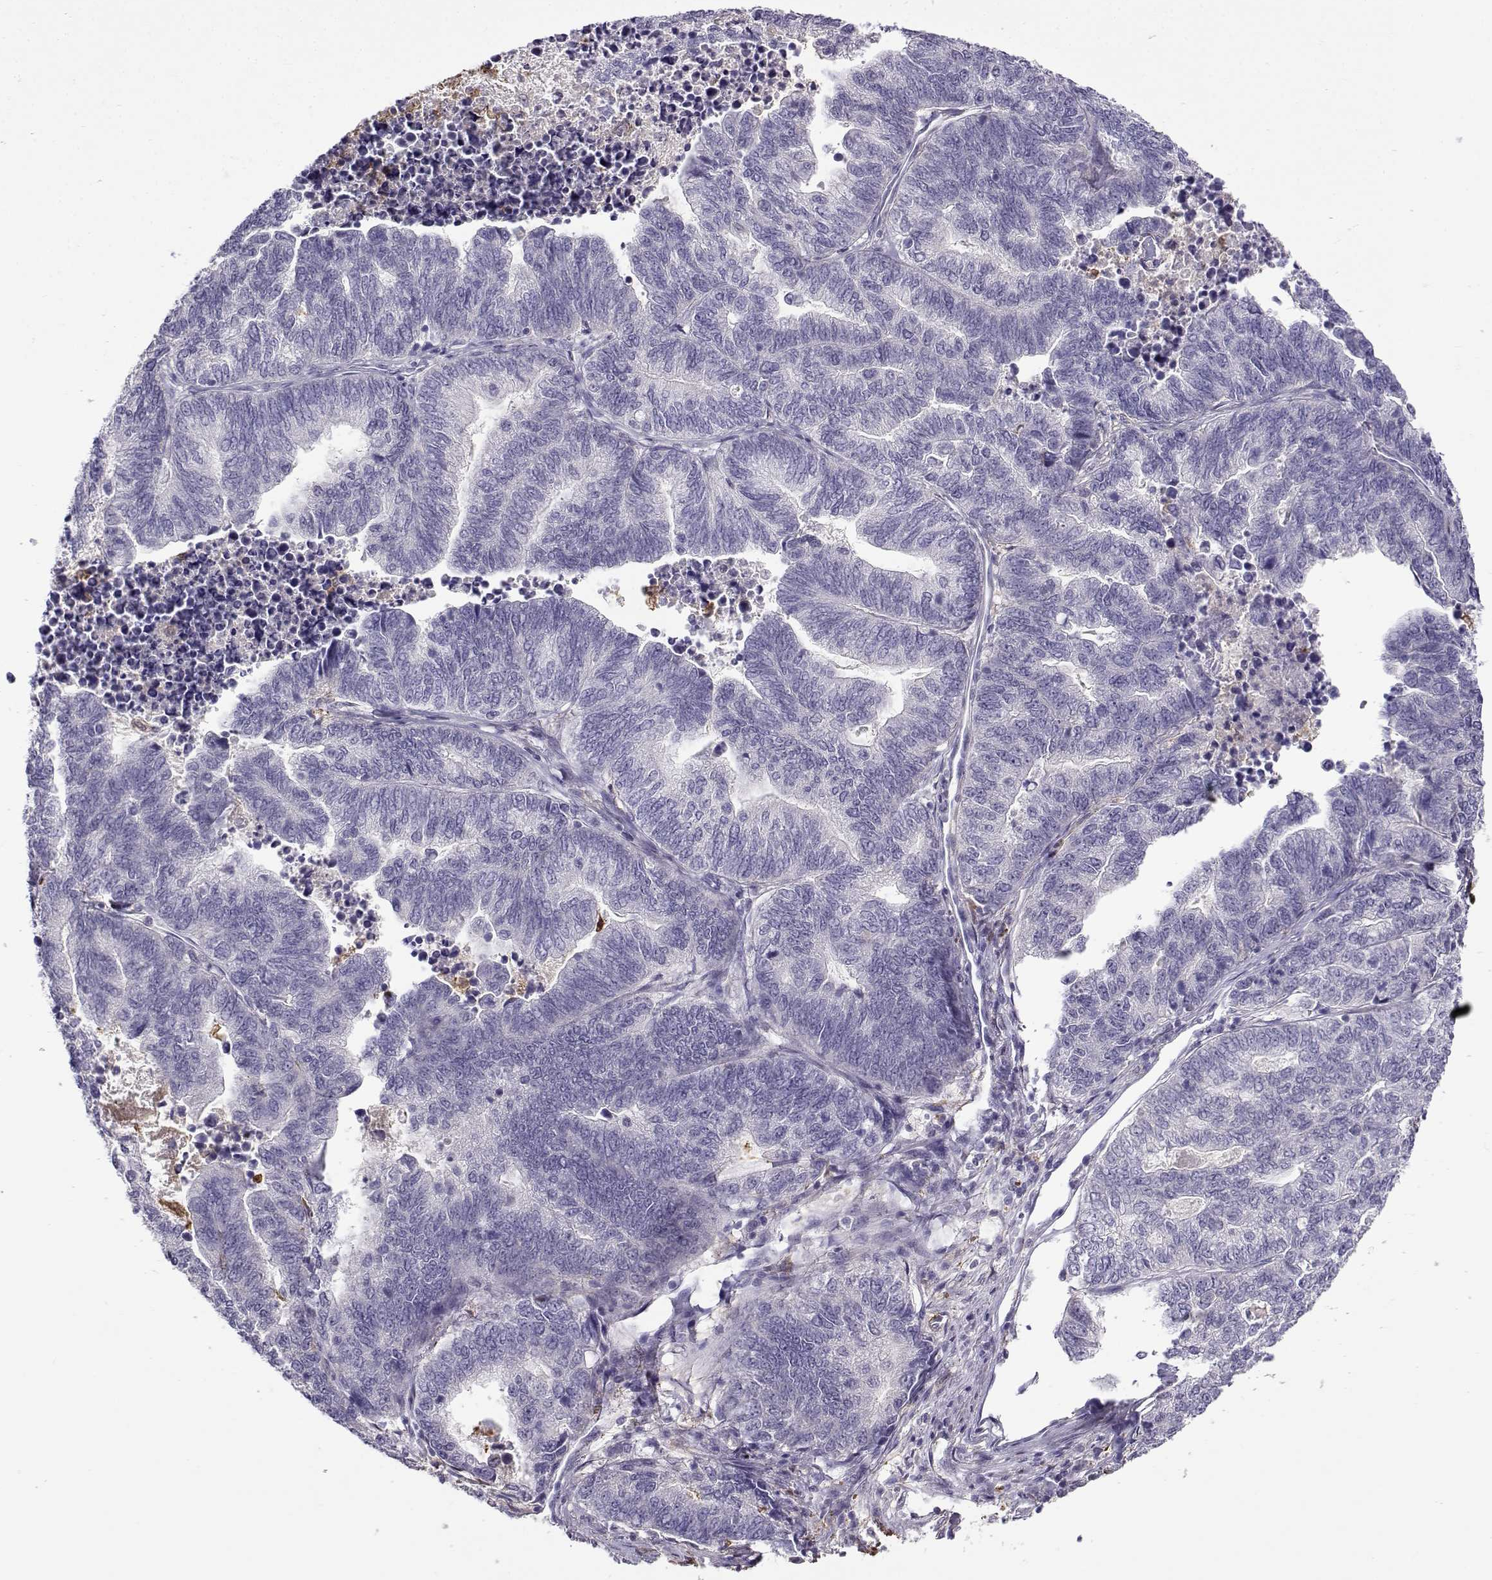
{"staining": {"intensity": "negative", "quantity": "none", "location": "none"}, "tissue": "stomach cancer", "cell_type": "Tumor cells", "image_type": "cancer", "snomed": [{"axis": "morphology", "description": "Adenocarcinoma, NOS"}, {"axis": "topography", "description": "Stomach, upper"}], "caption": "Protein analysis of stomach cancer (adenocarcinoma) shows no significant staining in tumor cells. (DAB (3,3'-diaminobenzidine) immunohistochemistry (IHC) visualized using brightfield microscopy, high magnification).", "gene": "UCP3", "patient": {"sex": "female", "age": 67}}